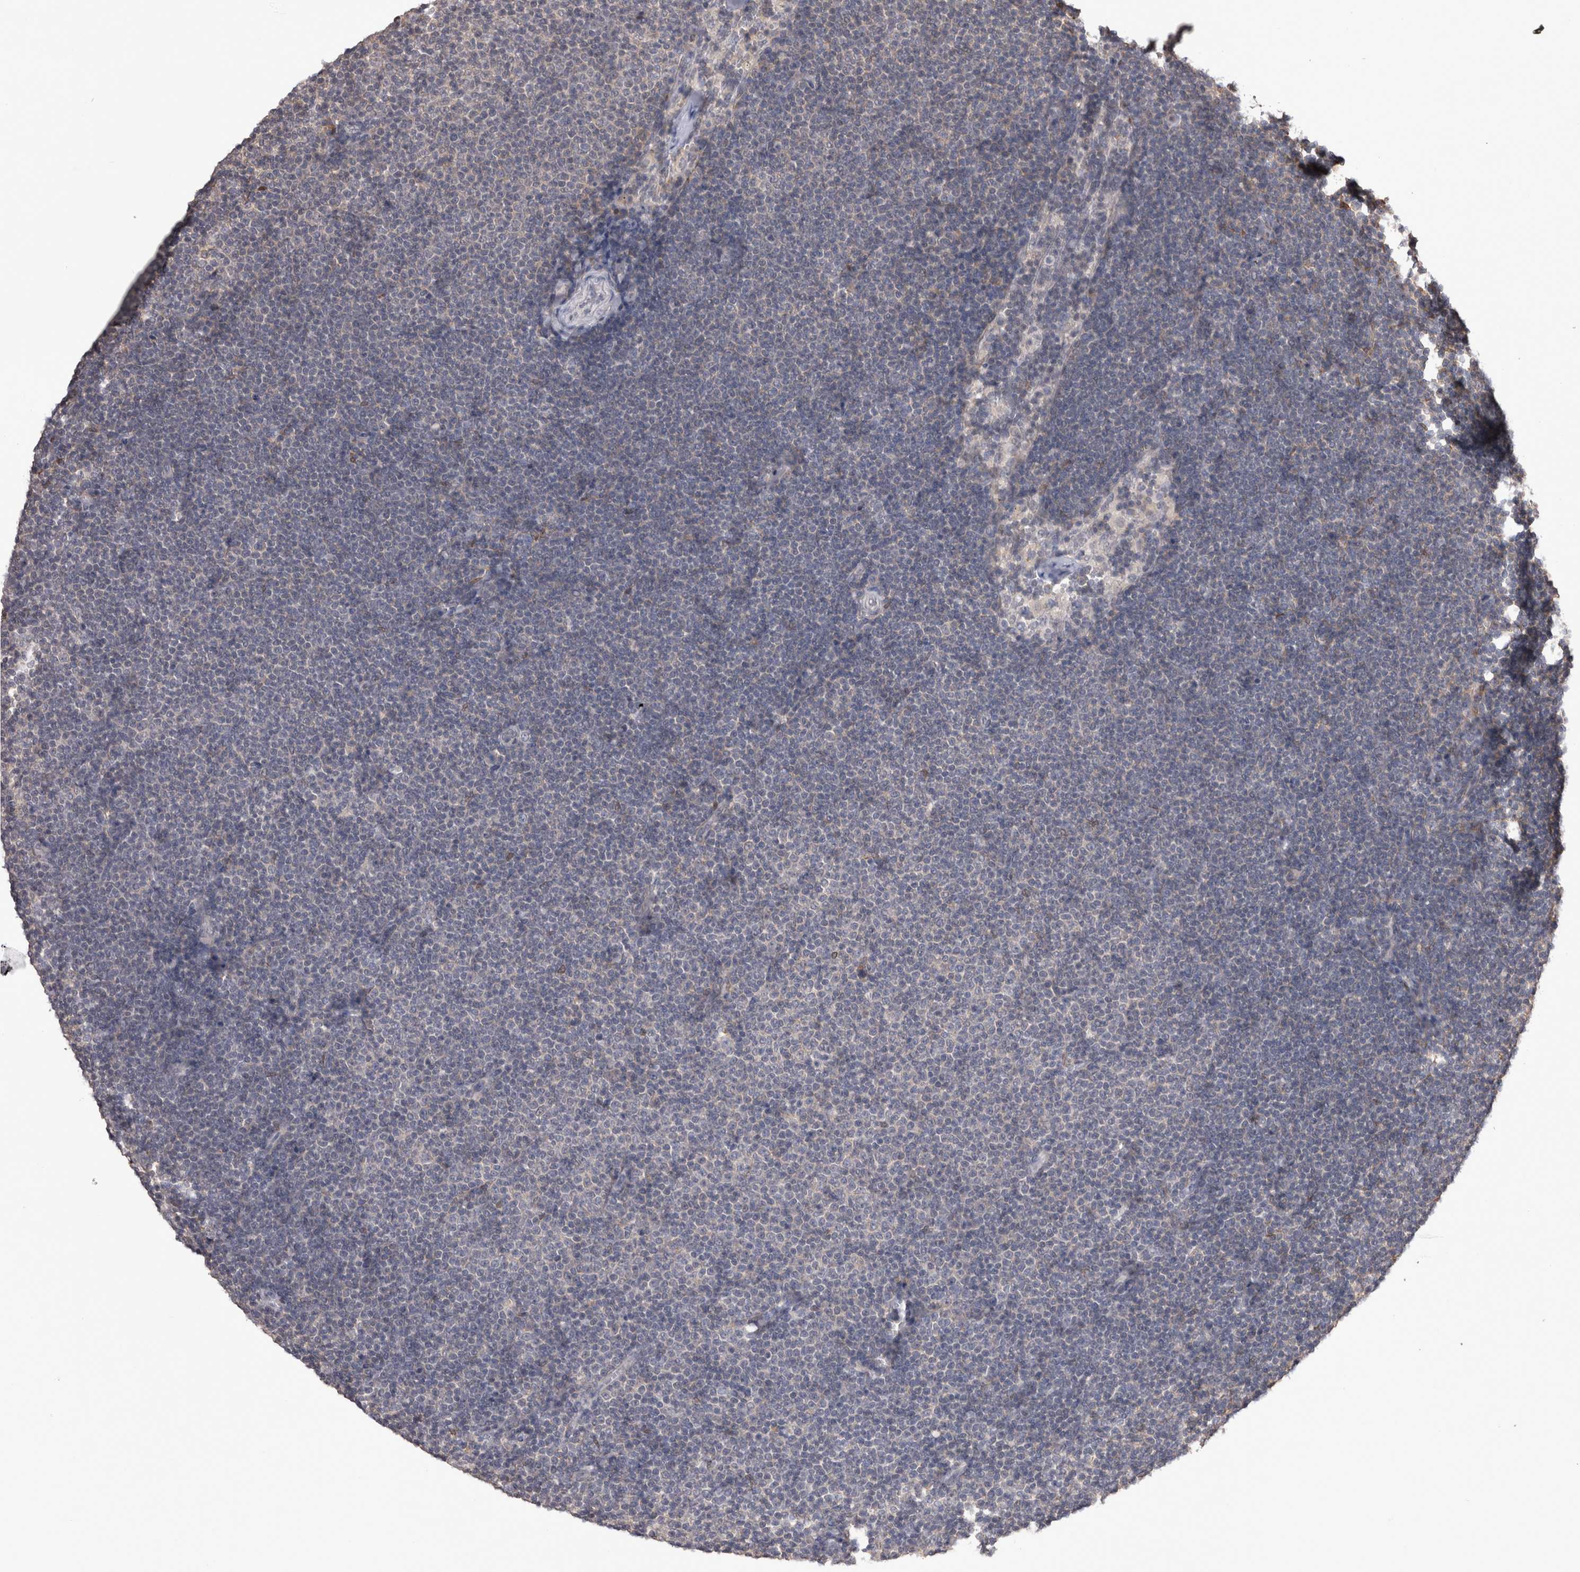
{"staining": {"intensity": "negative", "quantity": "none", "location": "none"}, "tissue": "lymphoma", "cell_type": "Tumor cells", "image_type": "cancer", "snomed": [{"axis": "morphology", "description": "Malignant lymphoma, non-Hodgkin's type, Low grade"}, {"axis": "topography", "description": "Lymph node"}], "caption": "Immunohistochemistry histopathology image of neoplastic tissue: human lymphoma stained with DAB (3,3'-diaminobenzidine) shows no significant protein positivity in tumor cells. (Brightfield microscopy of DAB (3,3'-diaminobenzidine) IHC at high magnification).", "gene": "DDX6", "patient": {"sex": "female", "age": 53}}